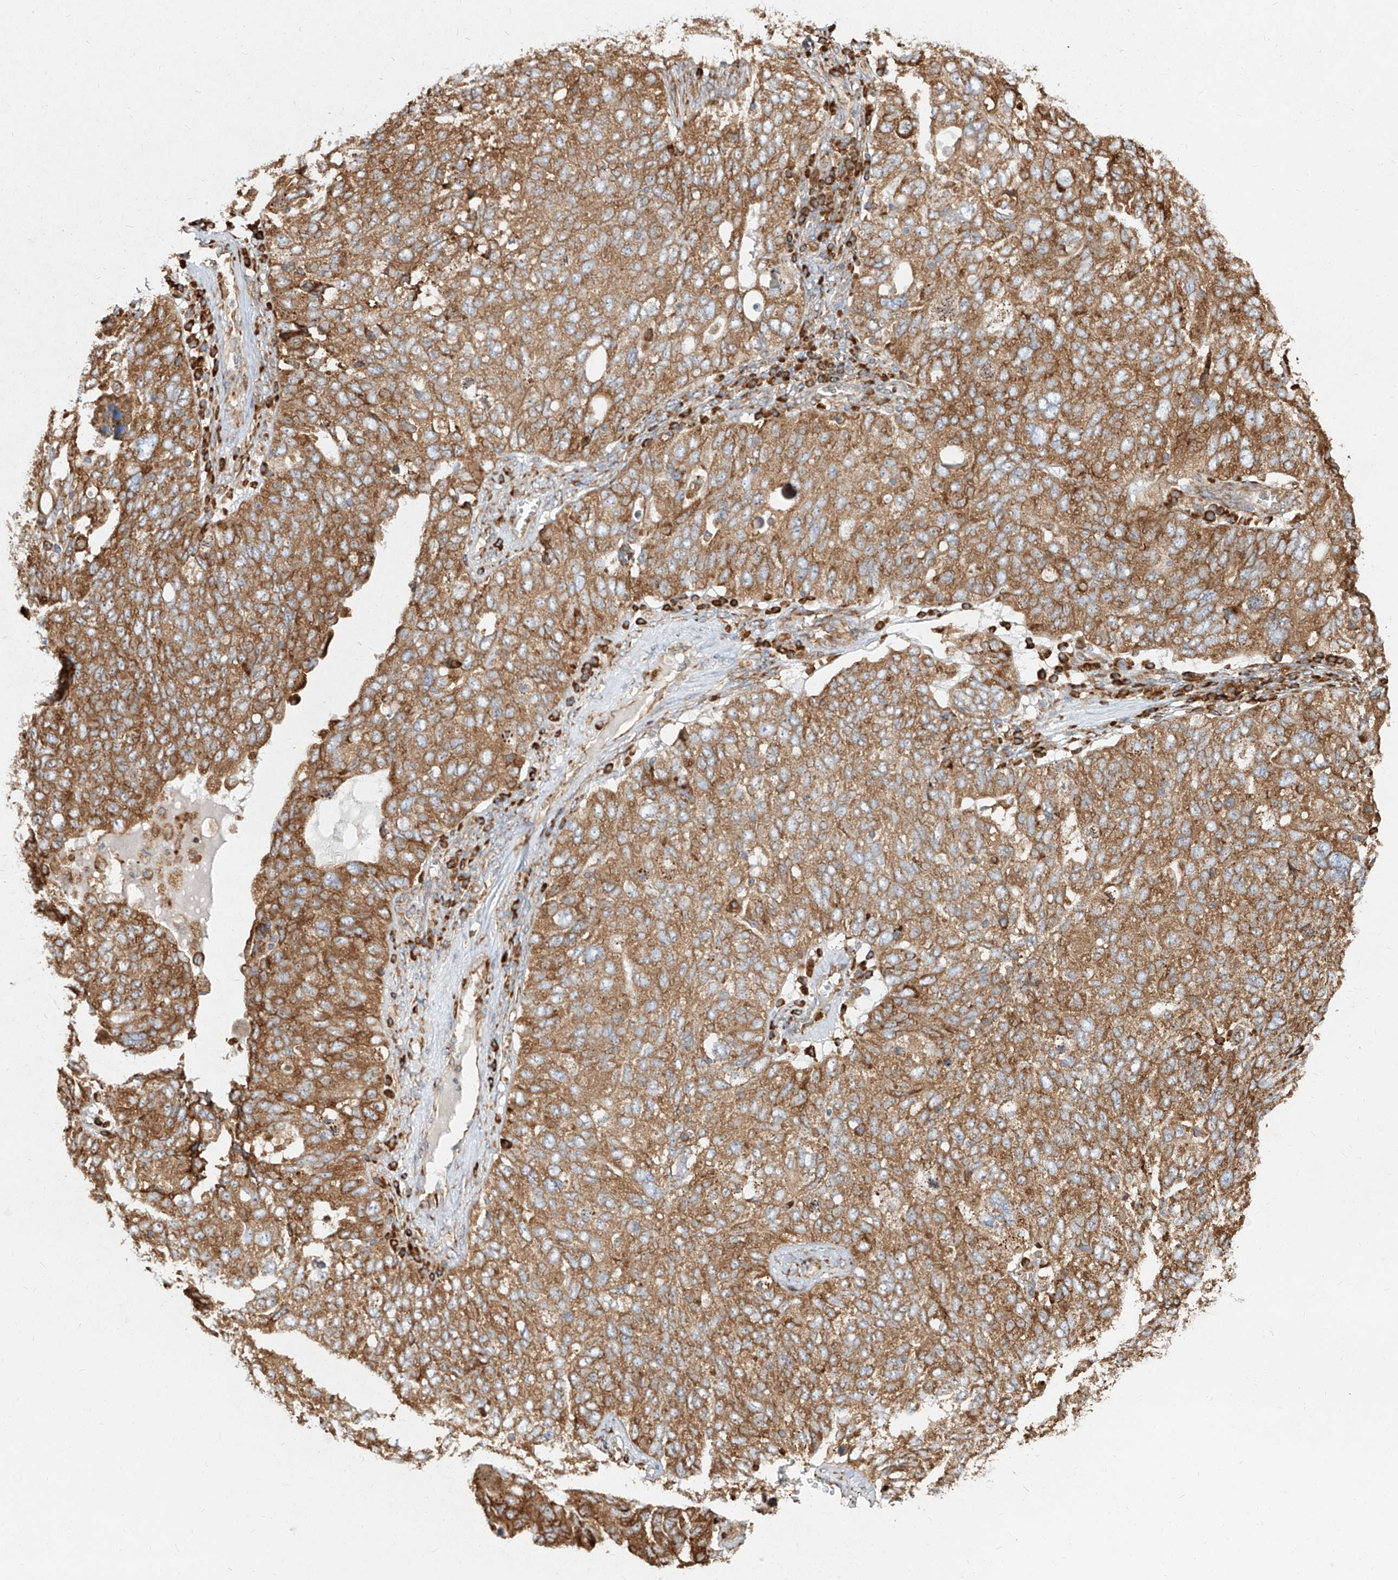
{"staining": {"intensity": "moderate", "quantity": ">75%", "location": "cytoplasmic/membranous"}, "tissue": "ovarian cancer", "cell_type": "Tumor cells", "image_type": "cancer", "snomed": [{"axis": "morphology", "description": "Carcinoma, endometroid"}, {"axis": "topography", "description": "Ovary"}], "caption": "Moderate cytoplasmic/membranous protein staining is identified in about >75% of tumor cells in ovarian cancer (endometroid carcinoma).", "gene": "RPS25", "patient": {"sex": "female", "age": 62}}